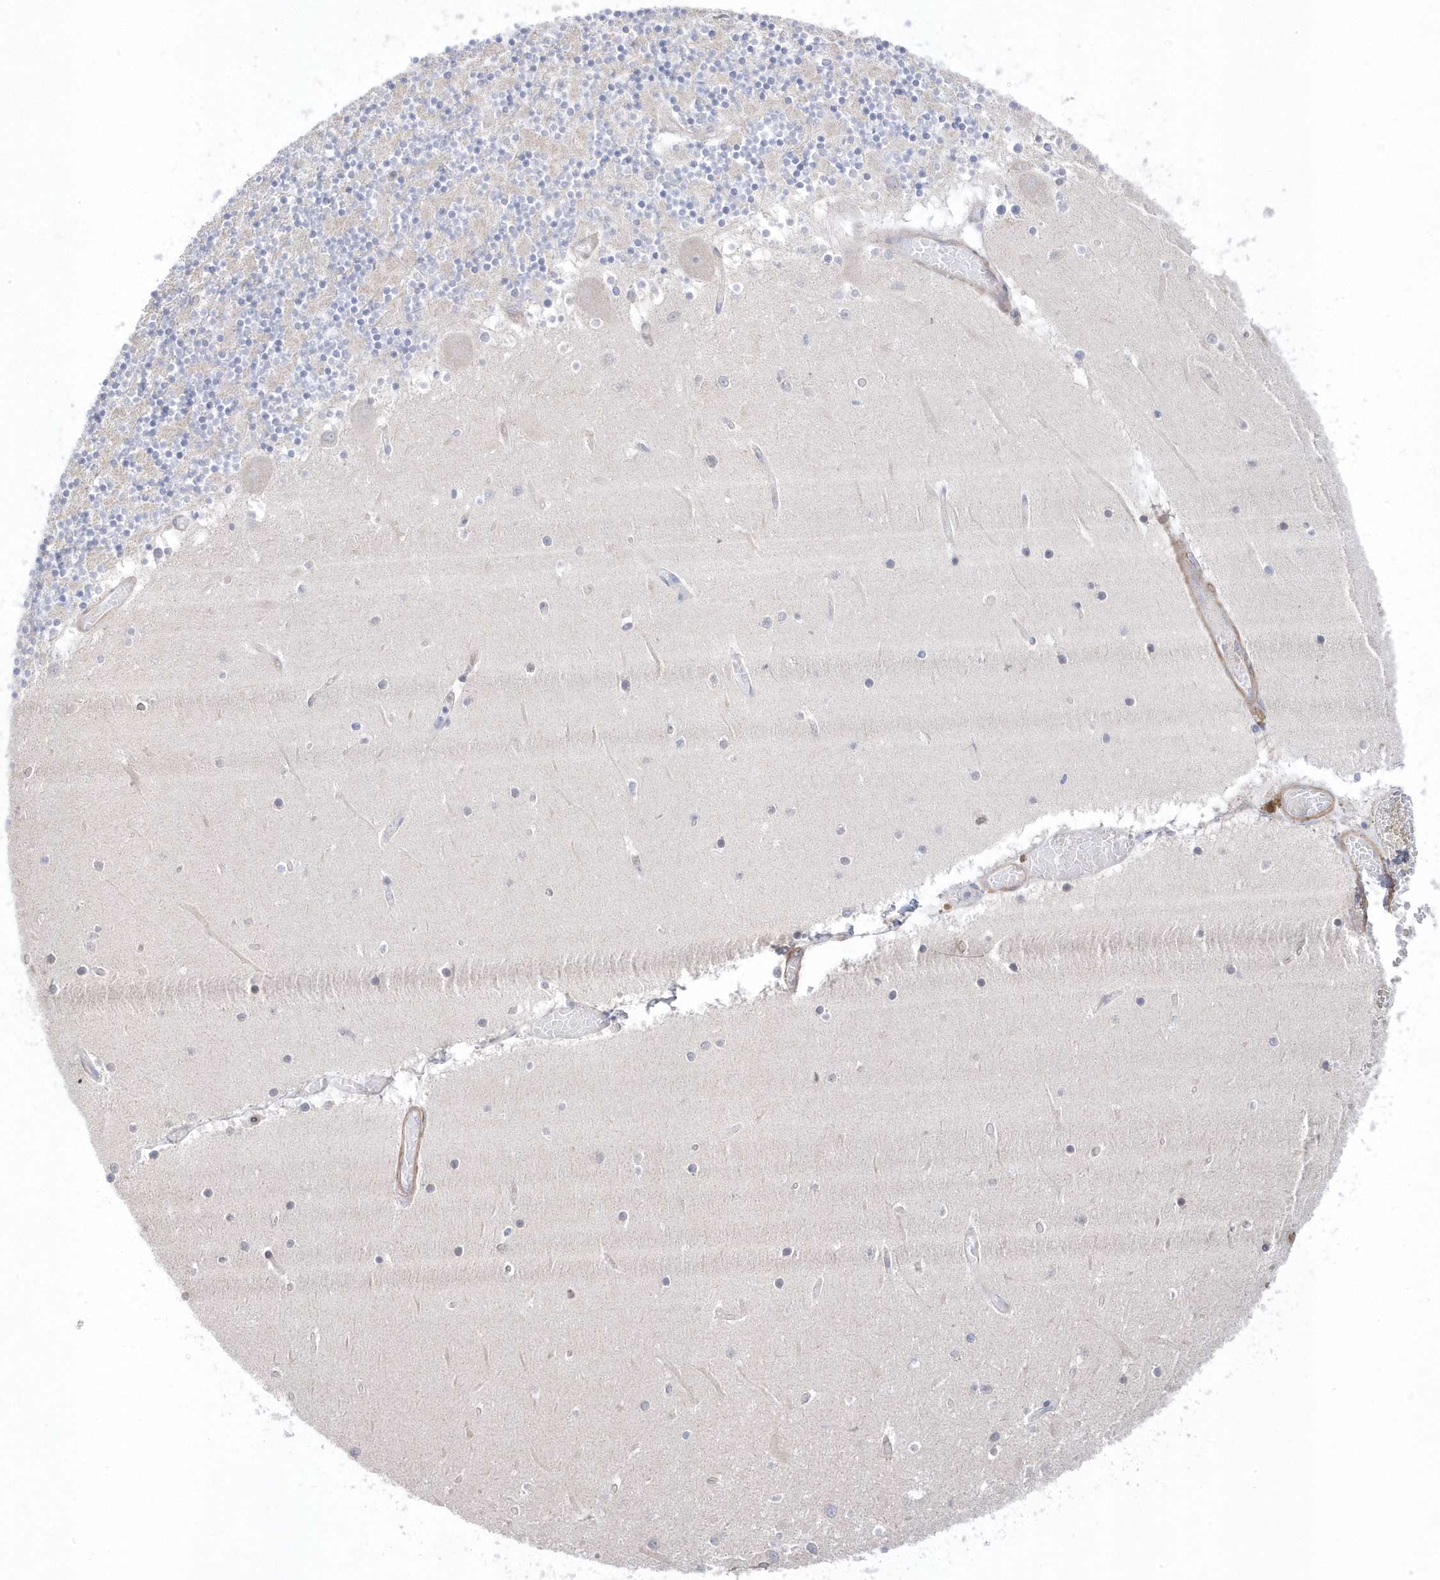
{"staining": {"intensity": "negative", "quantity": "none", "location": "none"}, "tissue": "cerebellum", "cell_type": "Cells in granular layer", "image_type": "normal", "snomed": [{"axis": "morphology", "description": "Normal tissue, NOS"}, {"axis": "topography", "description": "Cerebellum"}], "caption": "Immunohistochemistry (IHC) image of normal cerebellum stained for a protein (brown), which exhibits no staining in cells in granular layer. The staining is performed using DAB brown chromogen with nuclei counter-stained in using hematoxylin.", "gene": "GTPBP6", "patient": {"sex": "female", "age": 28}}